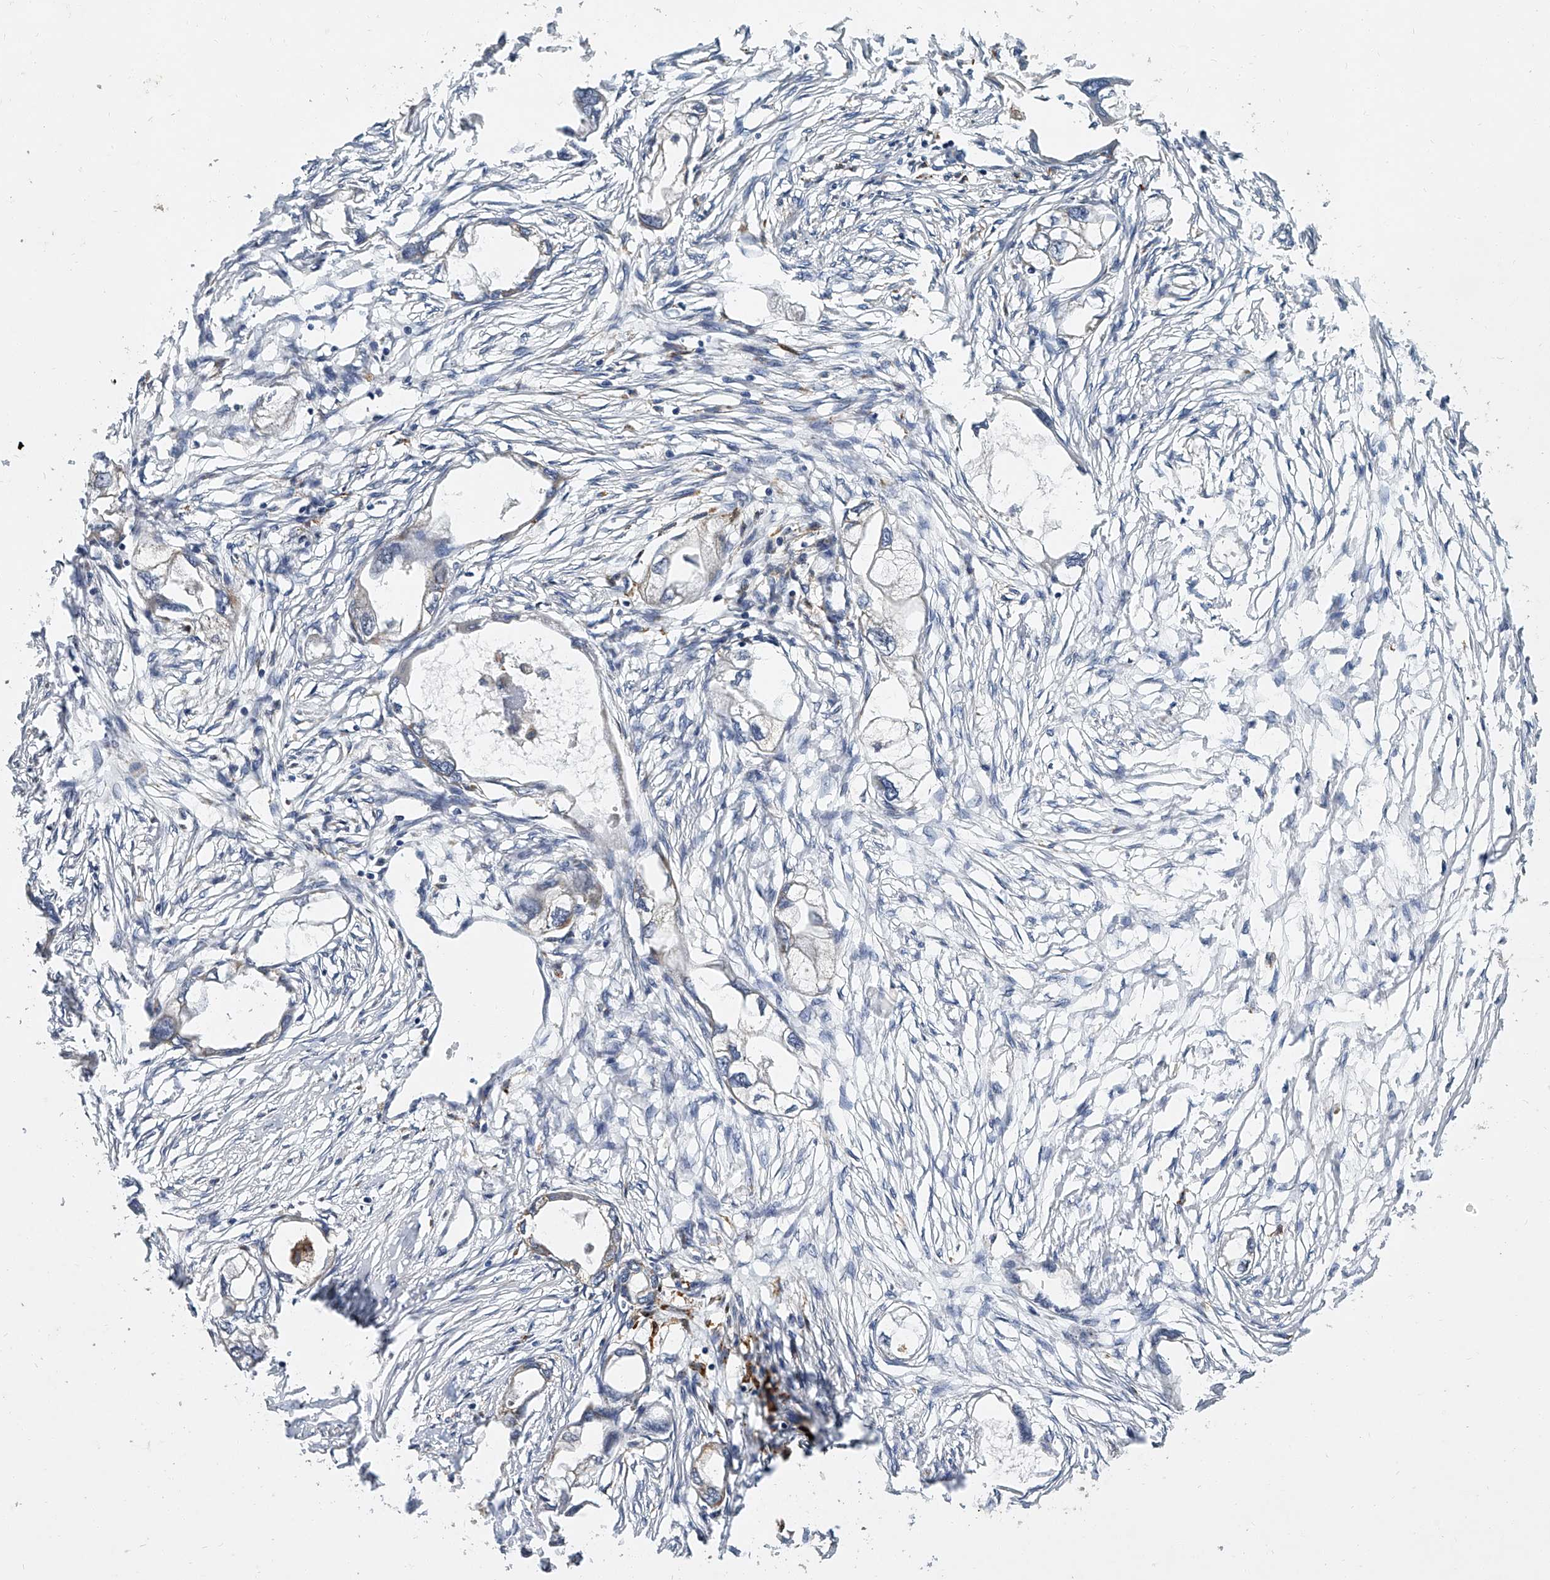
{"staining": {"intensity": "negative", "quantity": "none", "location": "none"}, "tissue": "endometrial cancer", "cell_type": "Tumor cells", "image_type": "cancer", "snomed": [{"axis": "morphology", "description": "Adenocarcinoma, NOS"}, {"axis": "morphology", "description": "Adenocarcinoma, metastatic, NOS"}, {"axis": "topography", "description": "Adipose tissue"}, {"axis": "topography", "description": "Endometrium"}], "caption": "DAB immunohistochemical staining of endometrial metastatic adenocarcinoma reveals no significant positivity in tumor cells.", "gene": "JAG2", "patient": {"sex": "female", "age": 67}}